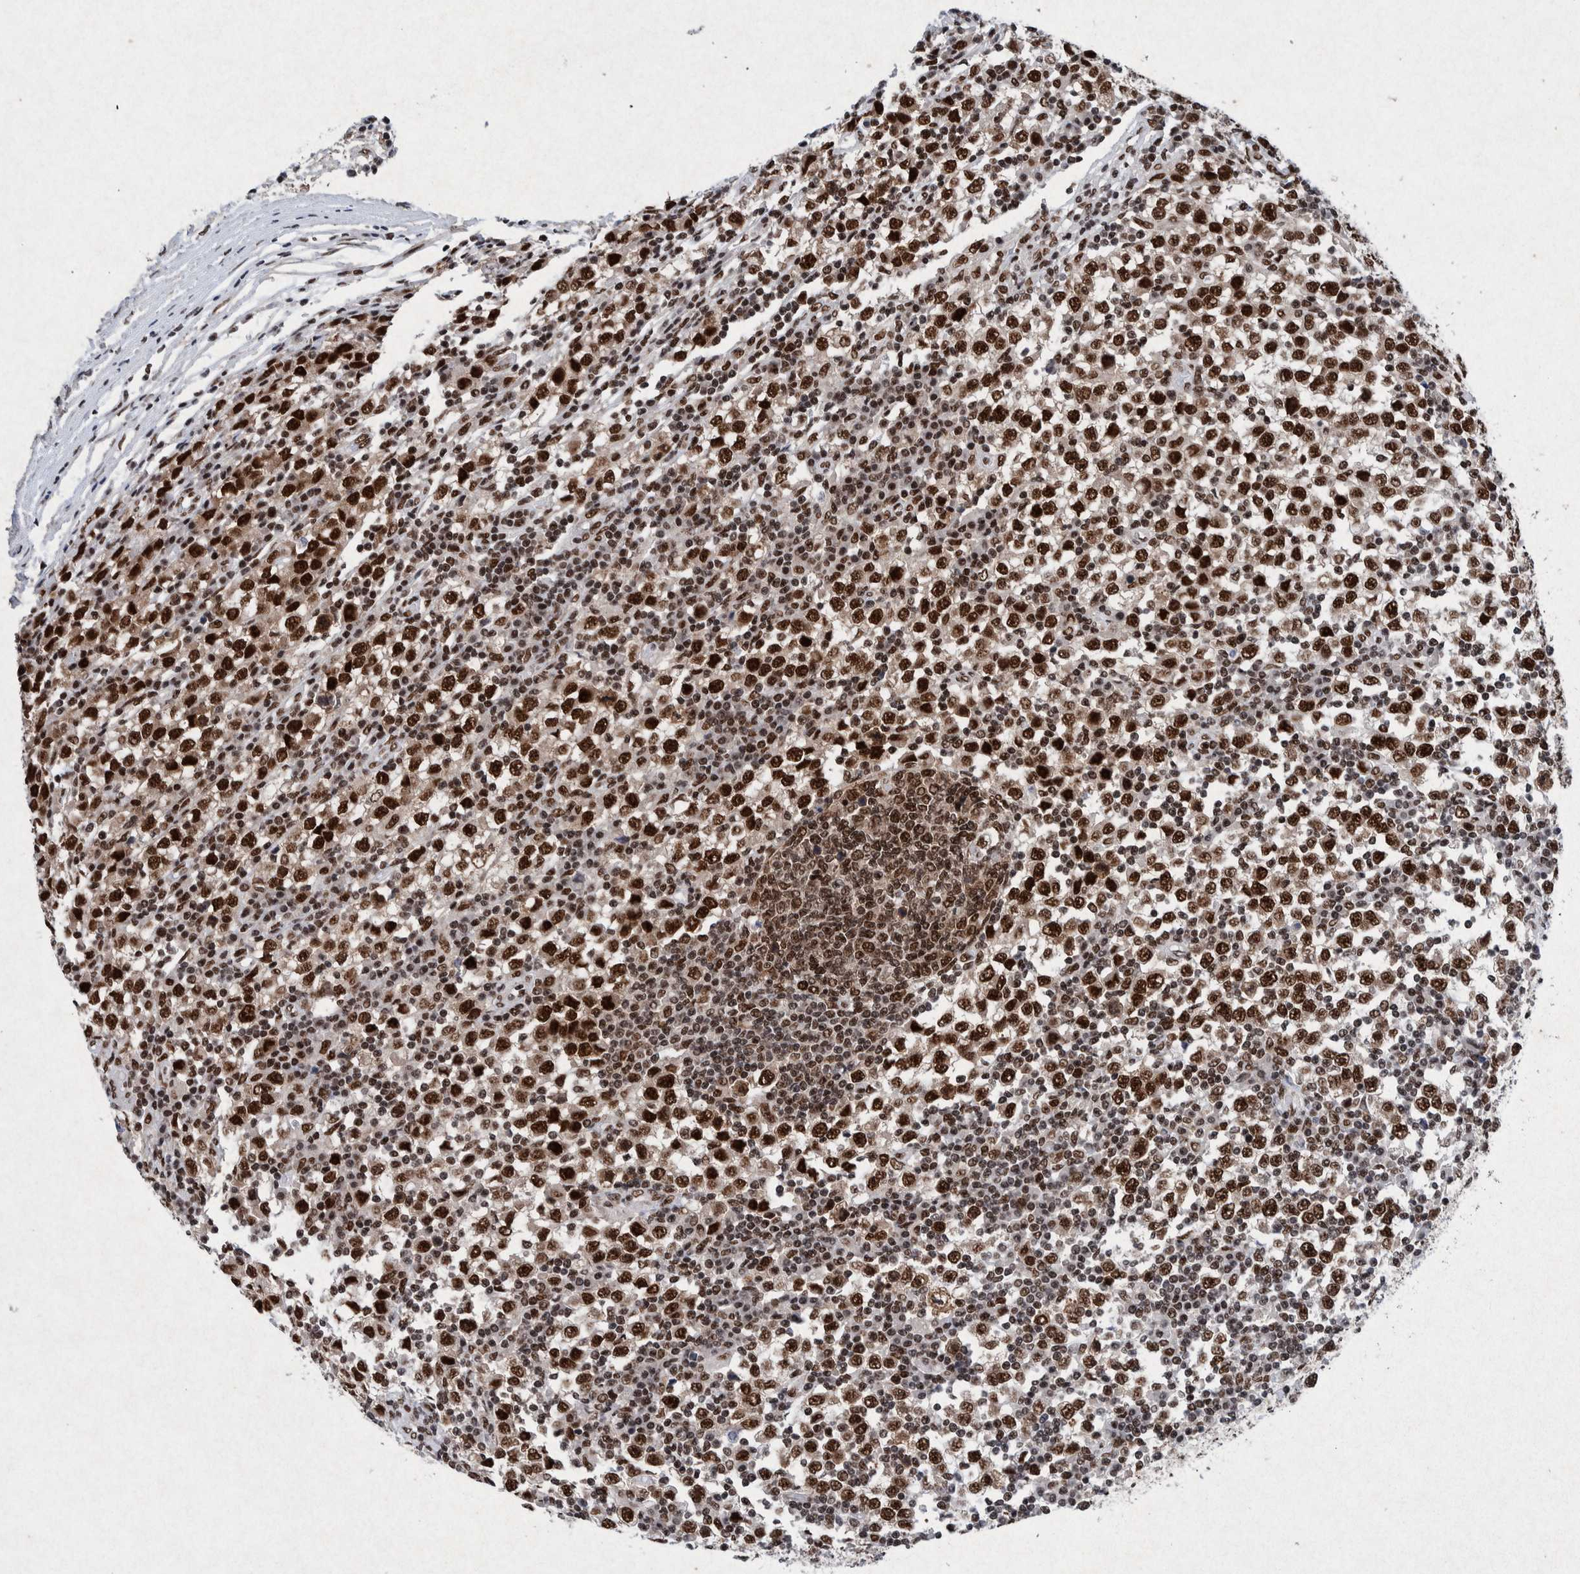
{"staining": {"intensity": "strong", "quantity": ">75%", "location": "nuclear"}, "tissue": "testis cancer", "cell_type": "Tumor cells", "image_type": "cancer", "snomed": [{"axis": "morphology", "description": "Seminoma, NOS"}, {"axis": "topography", "description": "Testis"}], "caption": "The histopathology image displays staining of testis cancer, revealing strong nuclear protein expression (brown color) within tumor cells.", "gene": "TAF10", "patient": {"sex": "male", "age": 65}}